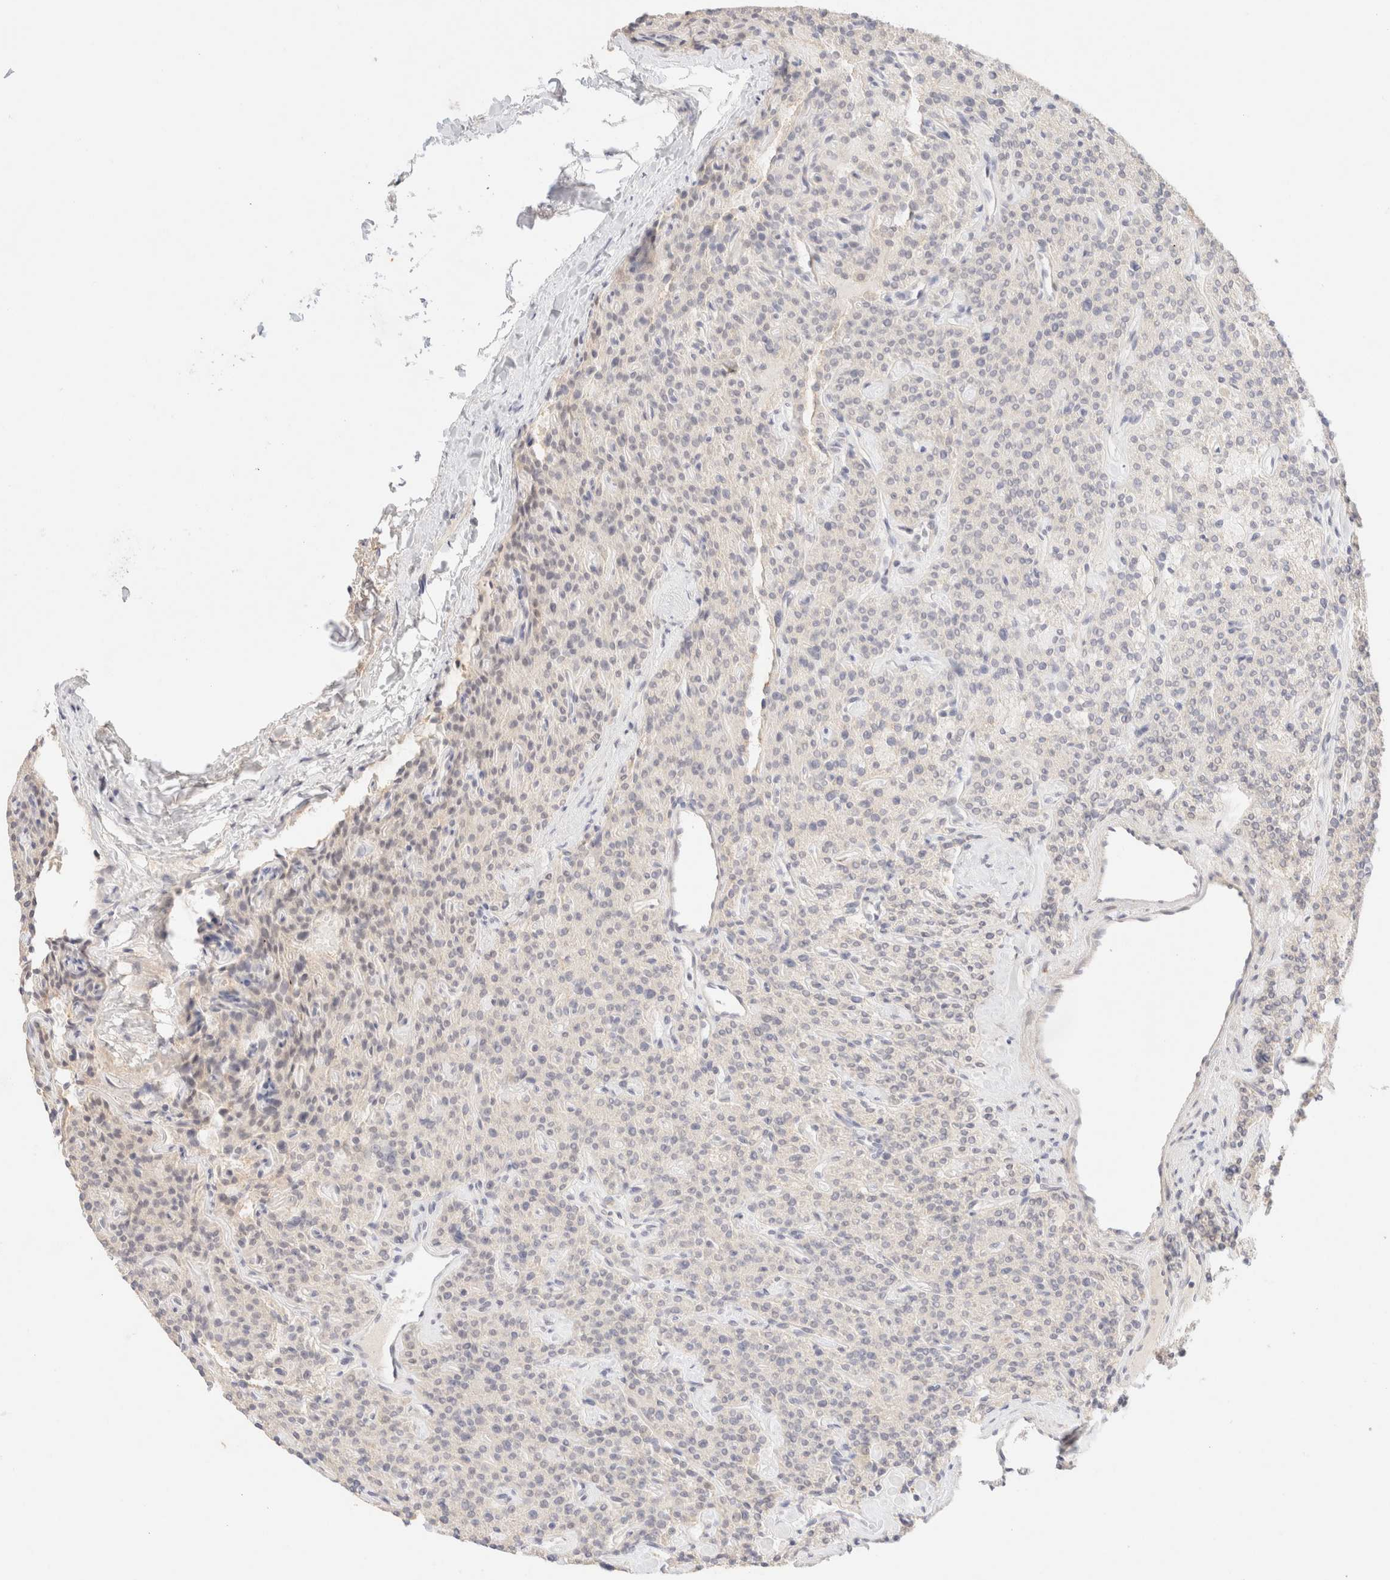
{"staining": {"intensity": "negative", "quantity": "none", "location": "none"}, "tissue": "parathyroid gland", "cell_type": "Glandular cells", "image_type": "normal", "snomed": [{"axis": "morphology", "description": "Normal tissue, NOS"}, {"axis": "topography", "description": "Parathyroid gland"}], "caption": "Histopathology image shows no significant protein expression in glandular cells of unremarkable parathyroid gland. Brightfield microscopy of IHC stained with DAB (brown) and hematoxylin (blue), captured at high magnification.", "gene": "SNTB1", "patient": {"sex": "male", "age": 46}}